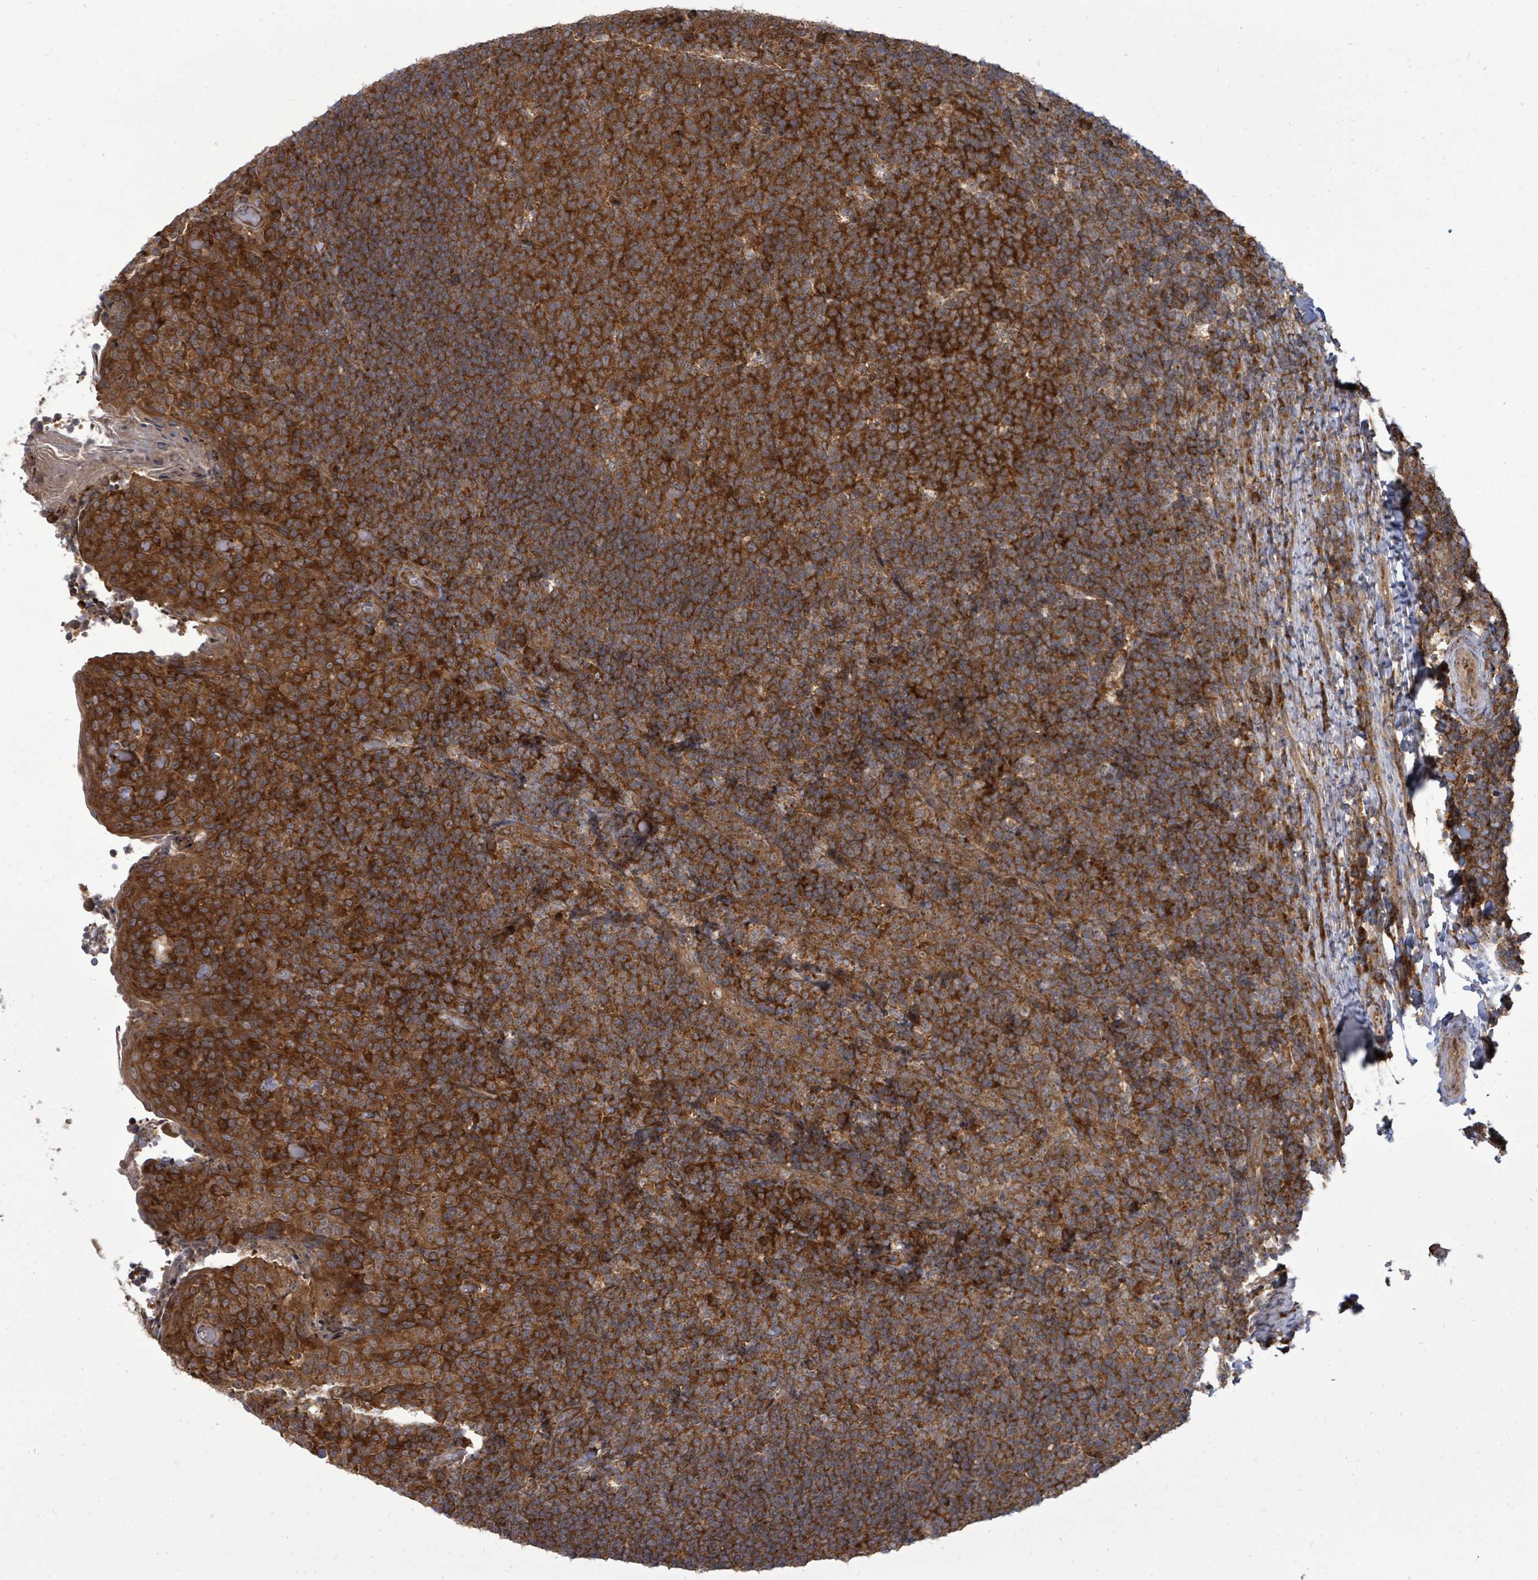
{"staining": {"intensity": "strong", "quantity": ">75%", "location": "cytoplasmic/membranous"}, "tissue": "tonsil", "cell_type": "Germinal center cells", "image_type": "normal", "snomed": [{"axis": "morphology", "description": "Normal tissue, NOS"}, {"axis": "topography", "description": "Tonsil"}], "caption": "IHC image of normal tonsil stained for a protein (brown), which exhibits high levels of strong cytoplasmic/membranous staining in approximately >75% of germinal center cells.", "gene": "EIF3CL", "patient": {"sex": "female", "age": 10}}